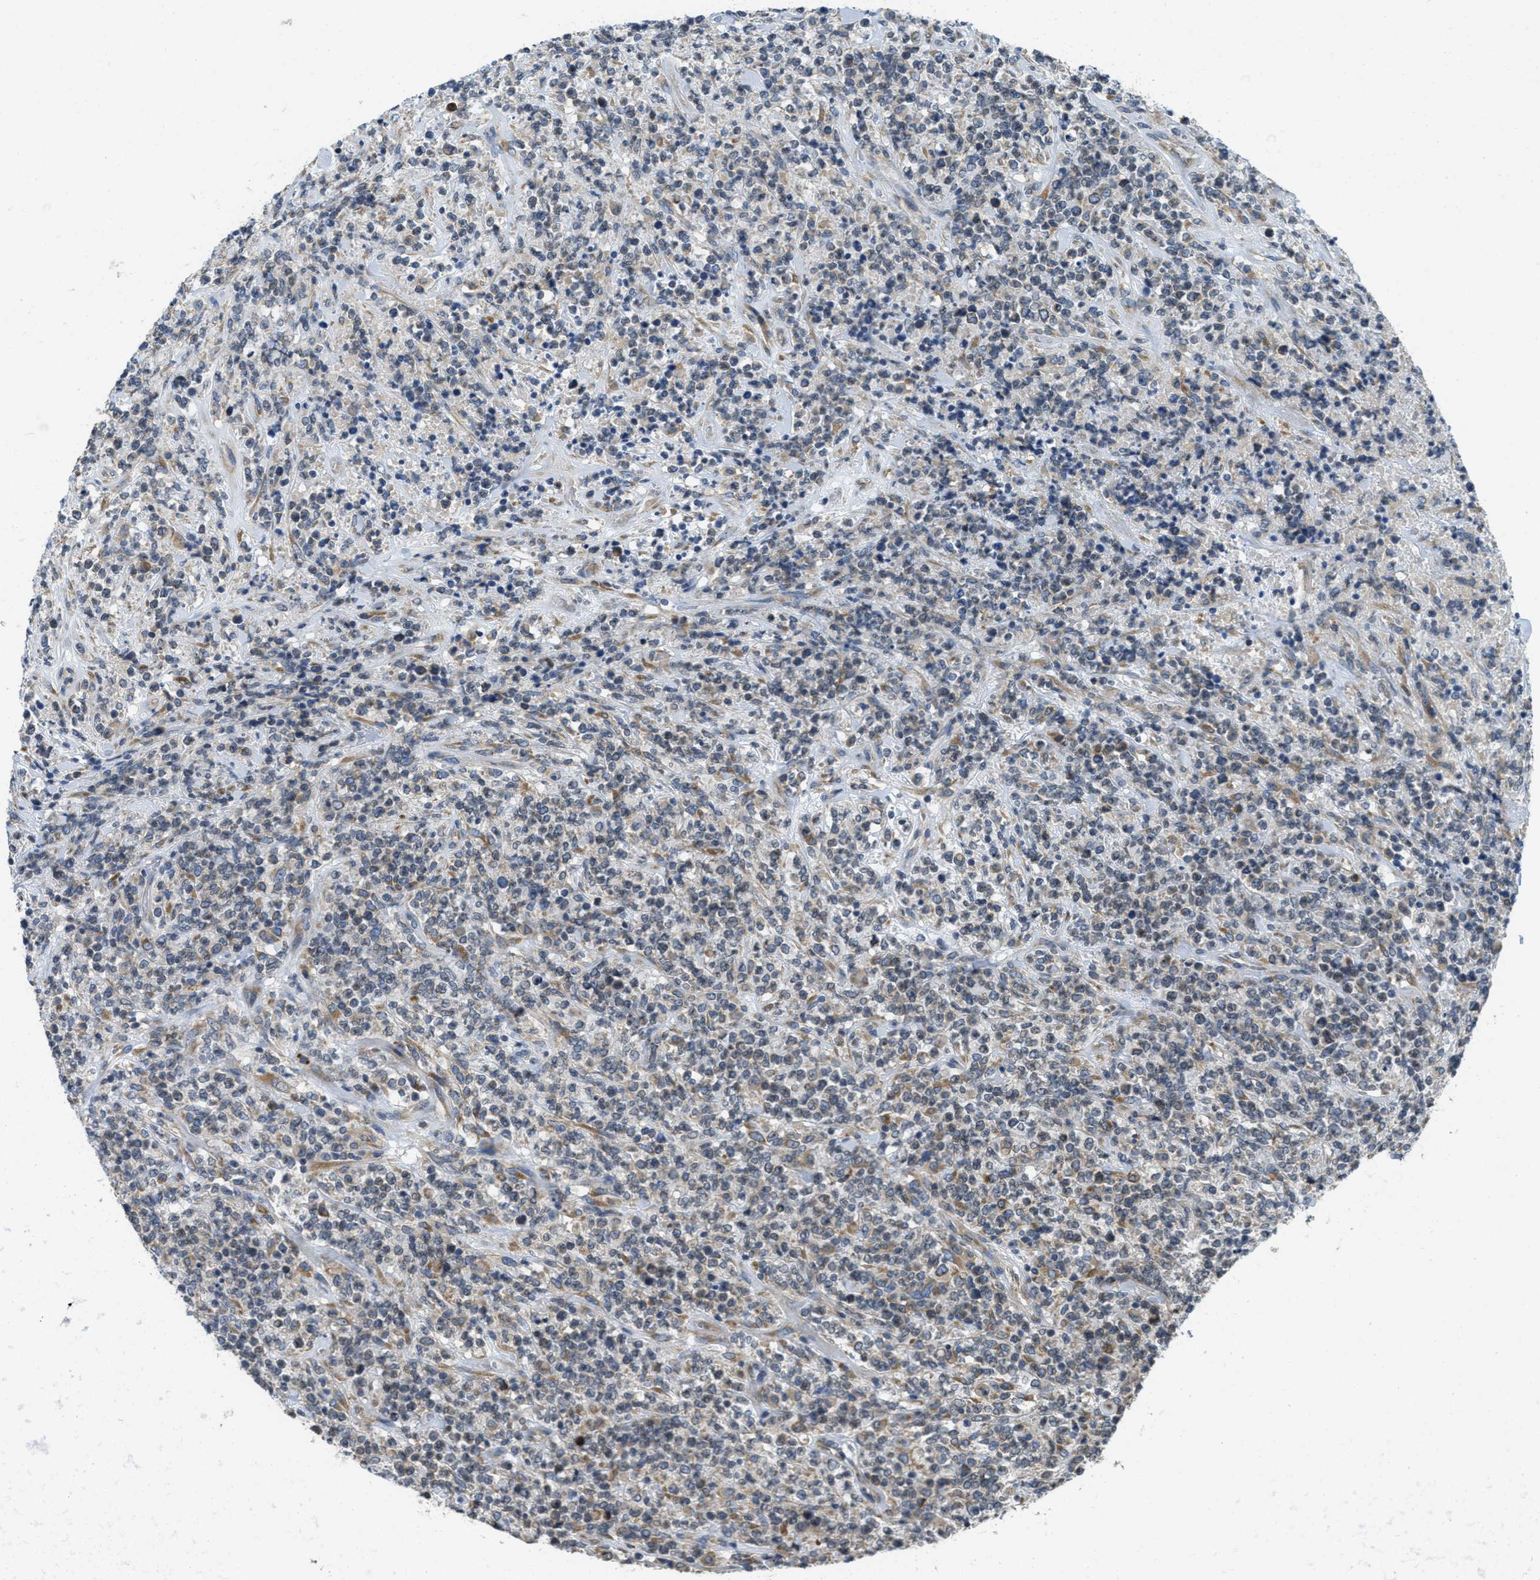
{"staining": {"intensity": "weak", "quantity": "<25%", "location": "cytoplasmic/membranous"}, "tissue": "lymphoma", "cell_type": "Tumor cells", "image_type": "cancer", "snomed": [{"axis": "morphology", "description": "Malignant lymphoma, non-Hodgkin's type, High grade"}, {"axis": "topography", "description": "Soft tissue"}], "caption": "This image is of lymphoma stained with IHC to label a protein in brown with the nuclei are counter-stained blue. There is no positivity in tumor cells.", "gene": "SSR1", "patient": {"sex": "male", "age": 18}}